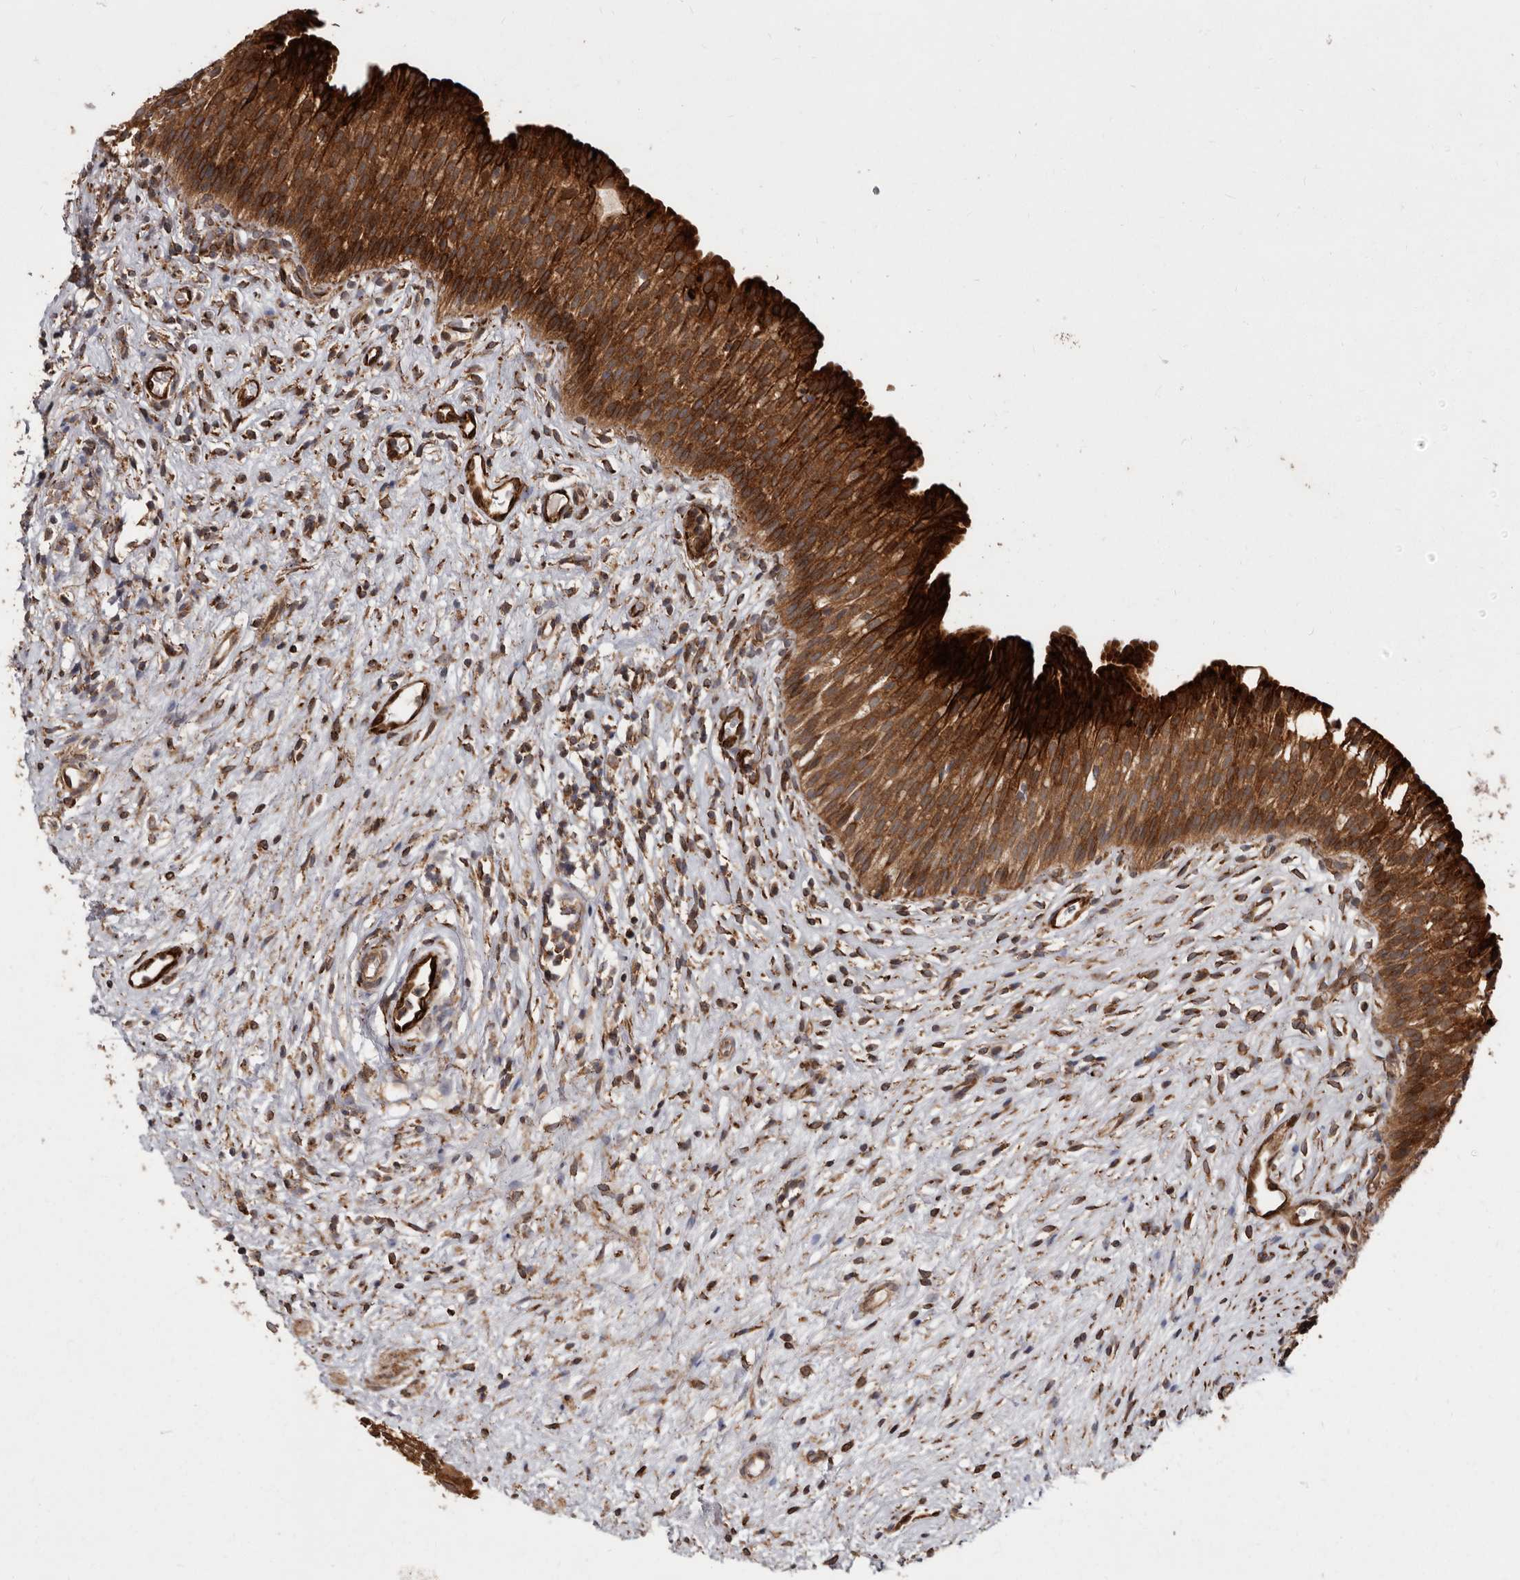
{"staining": {"intensity": "strong", "quantity": ">75%", "location": "cytoplasmic/membranous"}, "tissue": "urinary bladder", "cell_type": "Urothelial cells", "image_type": "normal", "snomed": [{"axis": "morphology", "description": "Normal tissue, NOS"}, {"axis": "topography", "description": "Urinary bladder"}], "caption": "Strong cytoplasmic/membranous positivity is appreciated in about >75% of urothelial cells in benign urinary bladder.", "gene": "FLAD1", "patient": {"sex": "male", "age": 1}}